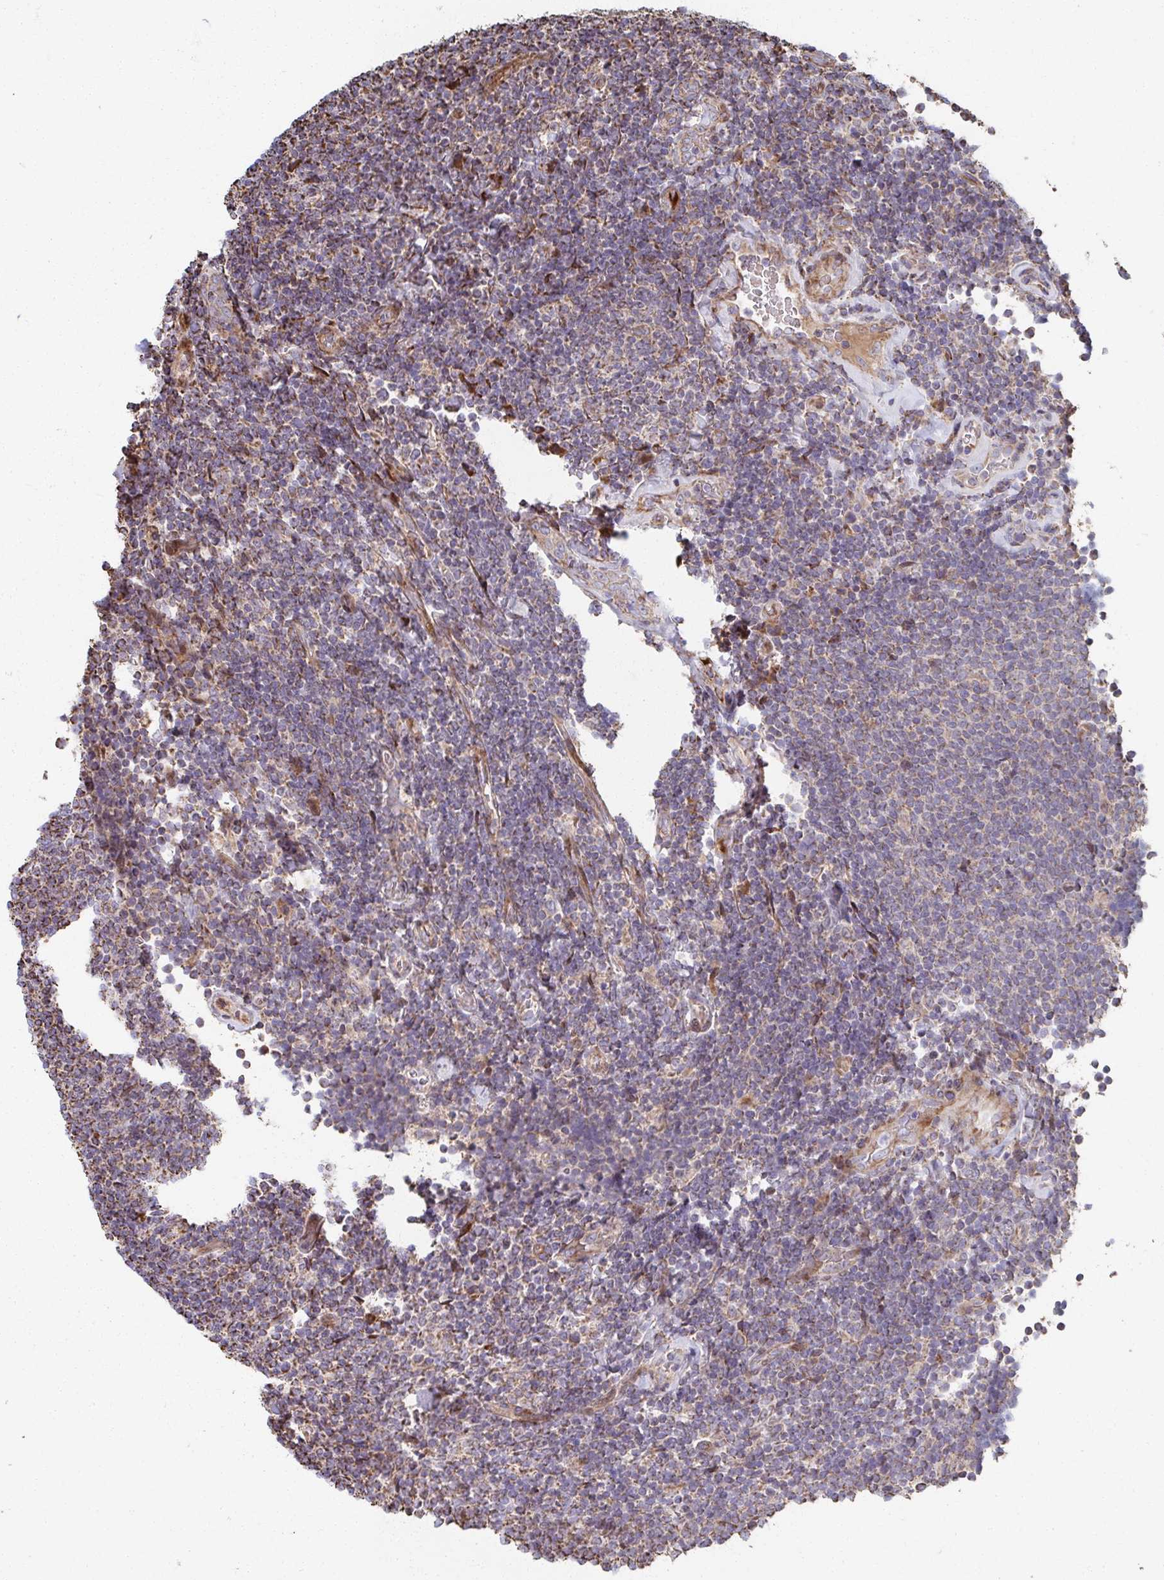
{"staining": {"intensity": "weak", "quantity": "<25%", "location": "cytoplasmic/membranous"}, "tissue": "lymphoma", "cell_type": "Tumor cells", "image_type": "cancer", "snomed": [{"axis": "morphology", "description": "Malignant lymphoma, non-Hodgkin's type, Low grade"}, {"axis": "topography", "description": "Lymph node"}], "caption": "Low-grade malignant lymphoma, non-Hodgkin's type stained for a protein using IHC exhibits no positivity tumor cells.", "gene": "SAT1", "patient": {"sex": "male", "age": 52}}